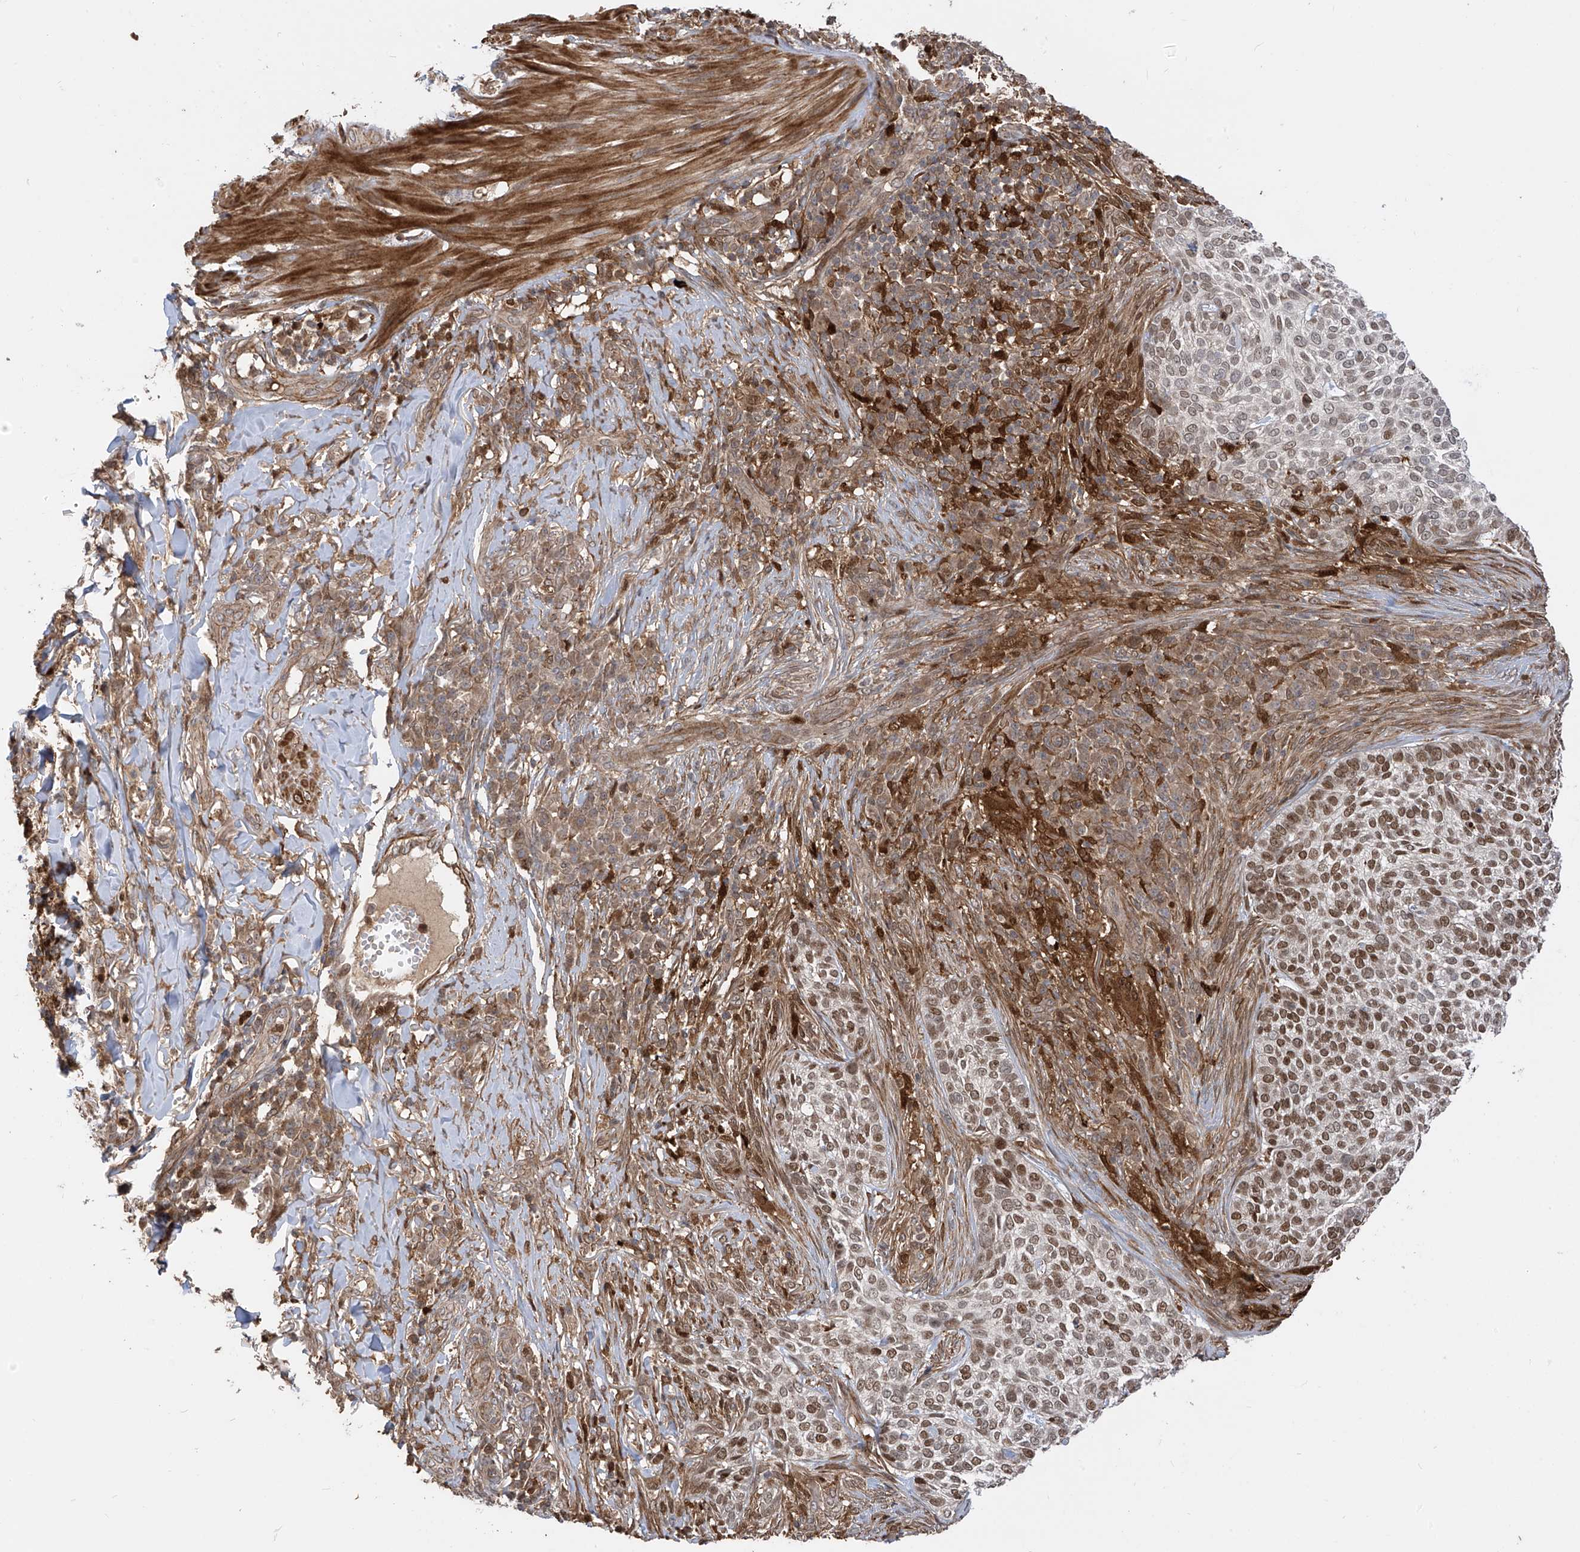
{"staining": {"intensity": "moderate", "quantity": ">75%", "location": "nuclear"}, "tissue": "skin cancer", "cell_type": "Tumor cells", "image_type": "cancer", "snomed": [{"axis": "morphology", "description": "Basal cell carcinoma"}, {"axis": "topography", "description": "Skin"}], "caption": "A brown stain labels moderate nuclear positivity of a protein in human skin cancer (basal cell carcinoma) tumor cells.", "gene": "ATAD2B", "patient": {"sex": "female", "age": 64}}